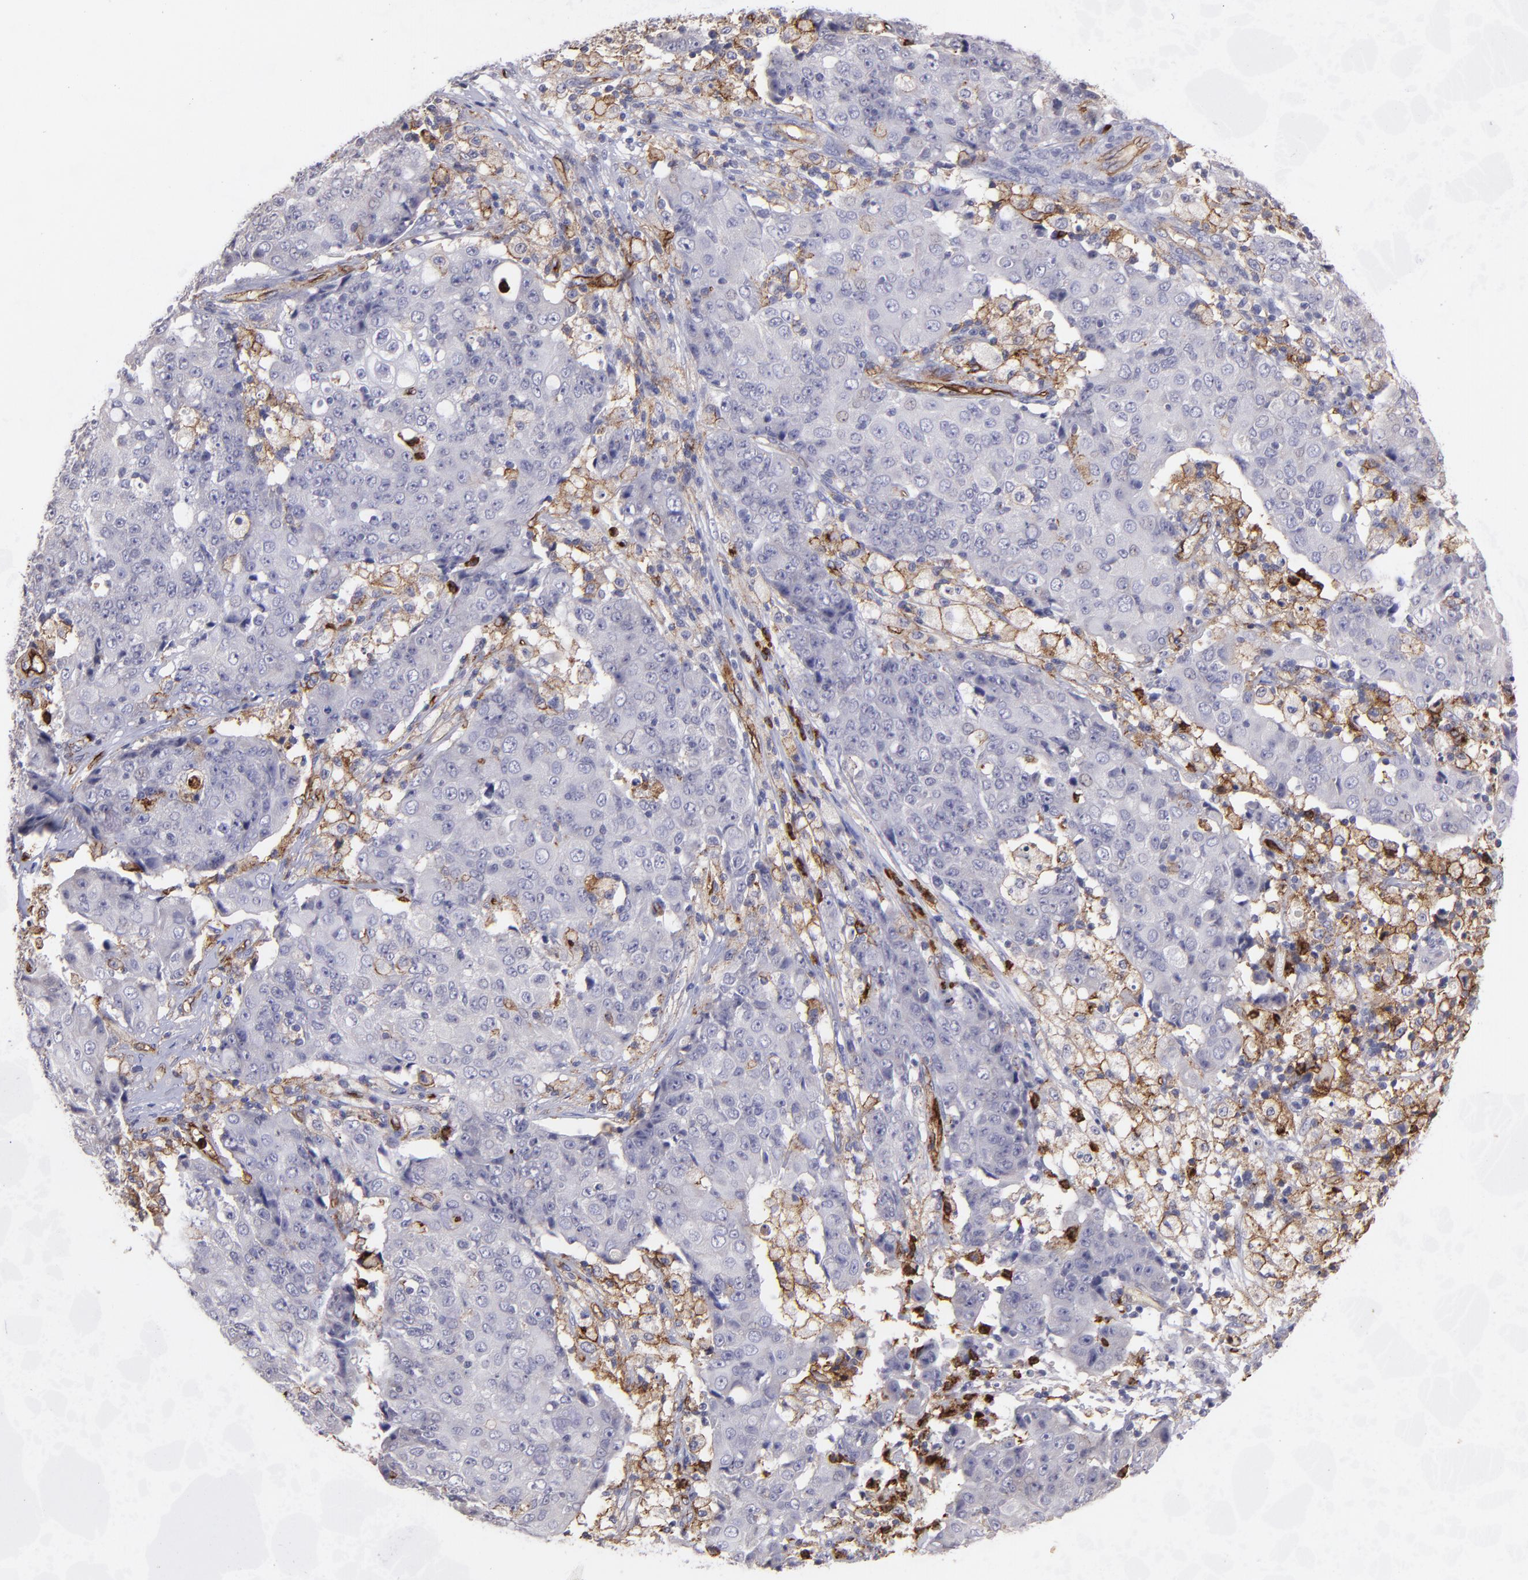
{"staining": {"intensity": "negative", "quantity": "none", "location": "none"}, "tissue": "ovarian cancer", "cell_type": "Tumor cells", "image_type": "cancer", "snomed": [{"axis": "morphology", "description": "Carcinoma, endometroid"}, {"axis": "topography", "description": "Ovary"}], "caption": "This is a histopathology image of IHC staining of ovarian cancer (endometroid carcinoma), which shows no staining in tumor cells.", "gene": "DYSF", "patient": {"sex": "female", "age": 42}}